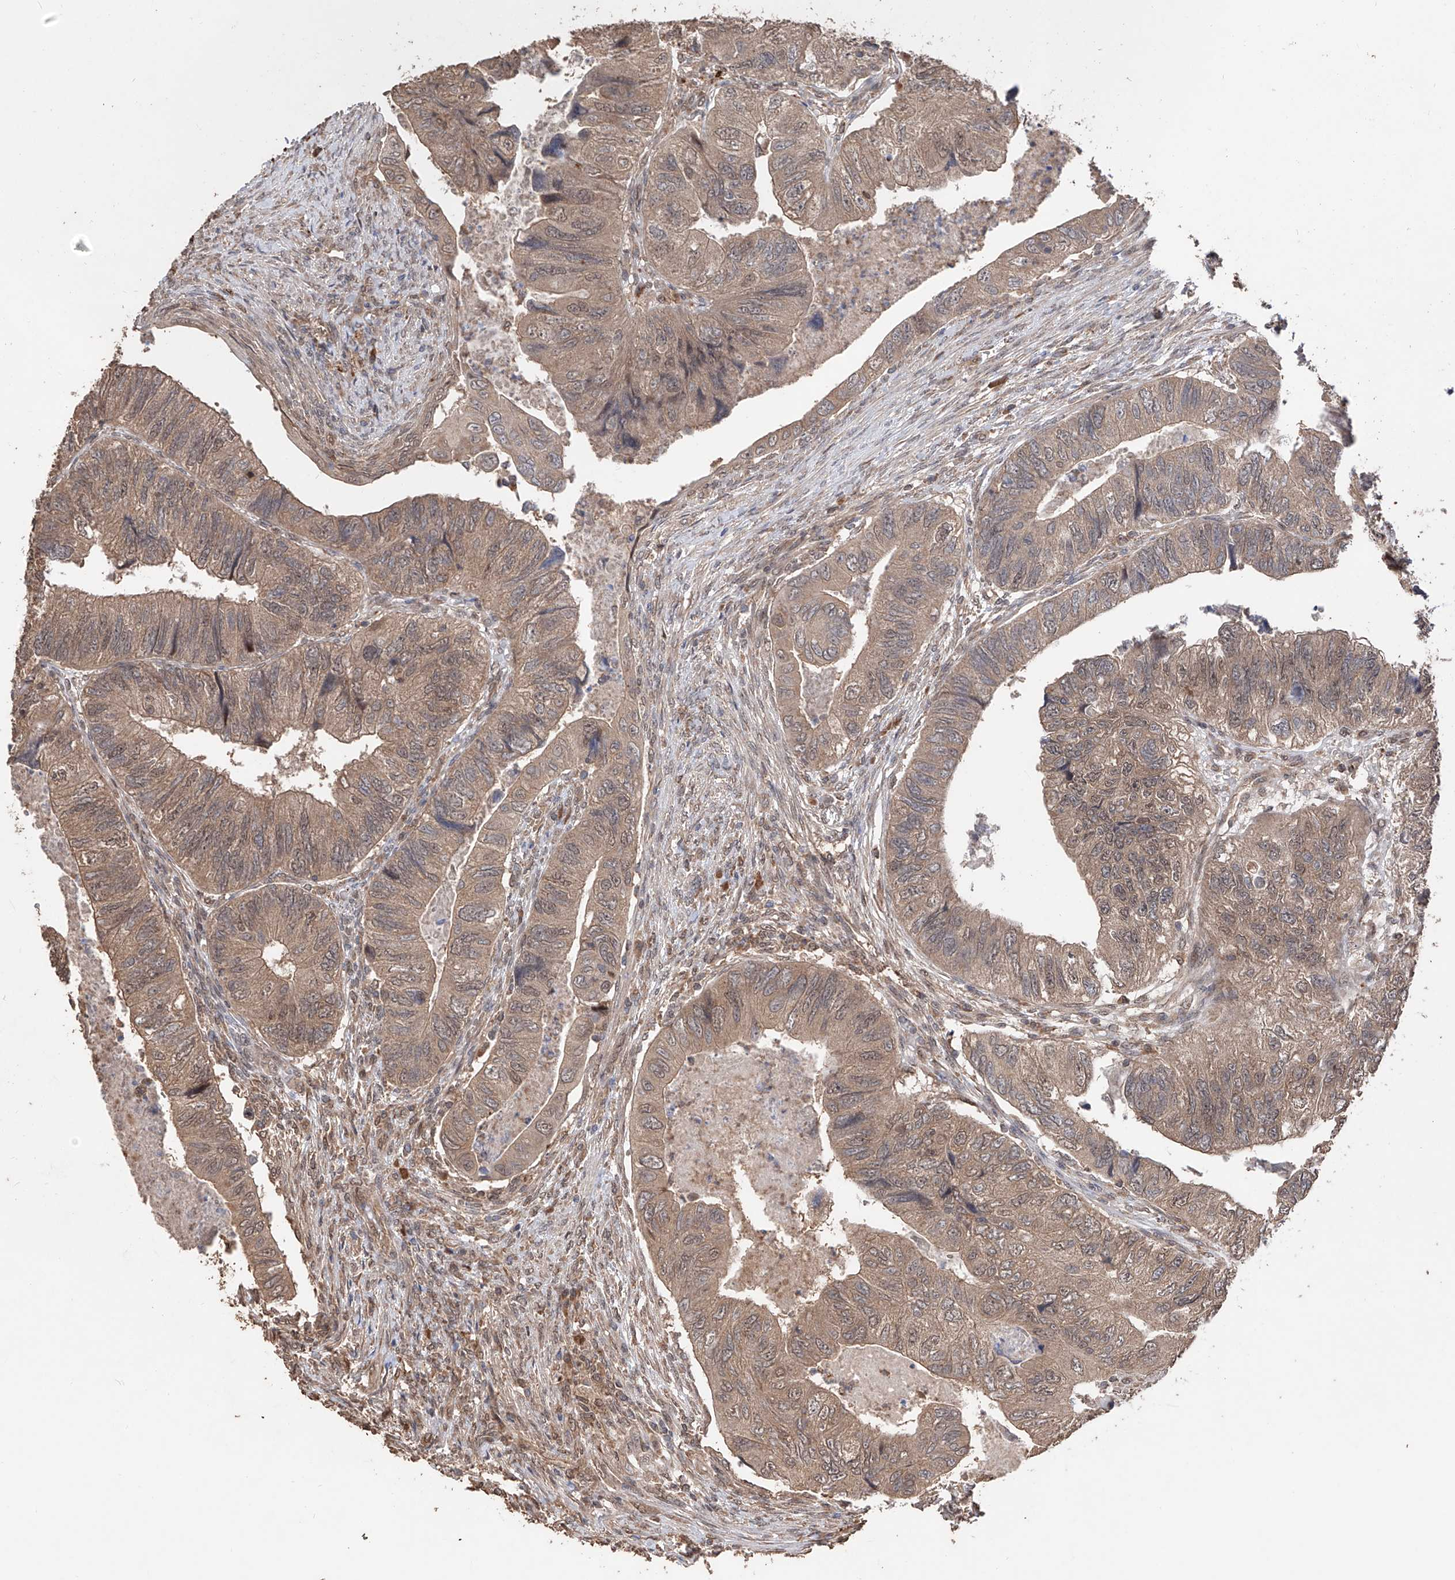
{"staining": {"intensity": "weak", "quantity": ">75%", "location": "cytoplasmic/membranous,nuclear"}, "tissue": "colorectal cancer", "cell_type": "Tumor cells", "image_type": "cancer", "snomed": [{"axis": "morphology", "description": "Adenocarcinoma, NOS"}, {"axis": "topography", "description": "Rectum"}], "caption": "IHC photomicrograph of colorectal adenocarcinoma stained for a protein (brown), which exhibits low levels of weak cytoplasmic/membranous and nuclear expression in about >75% of tumor cells.", "gene": "FAM135A", "patient": {"sex": "male", "age": 63}}